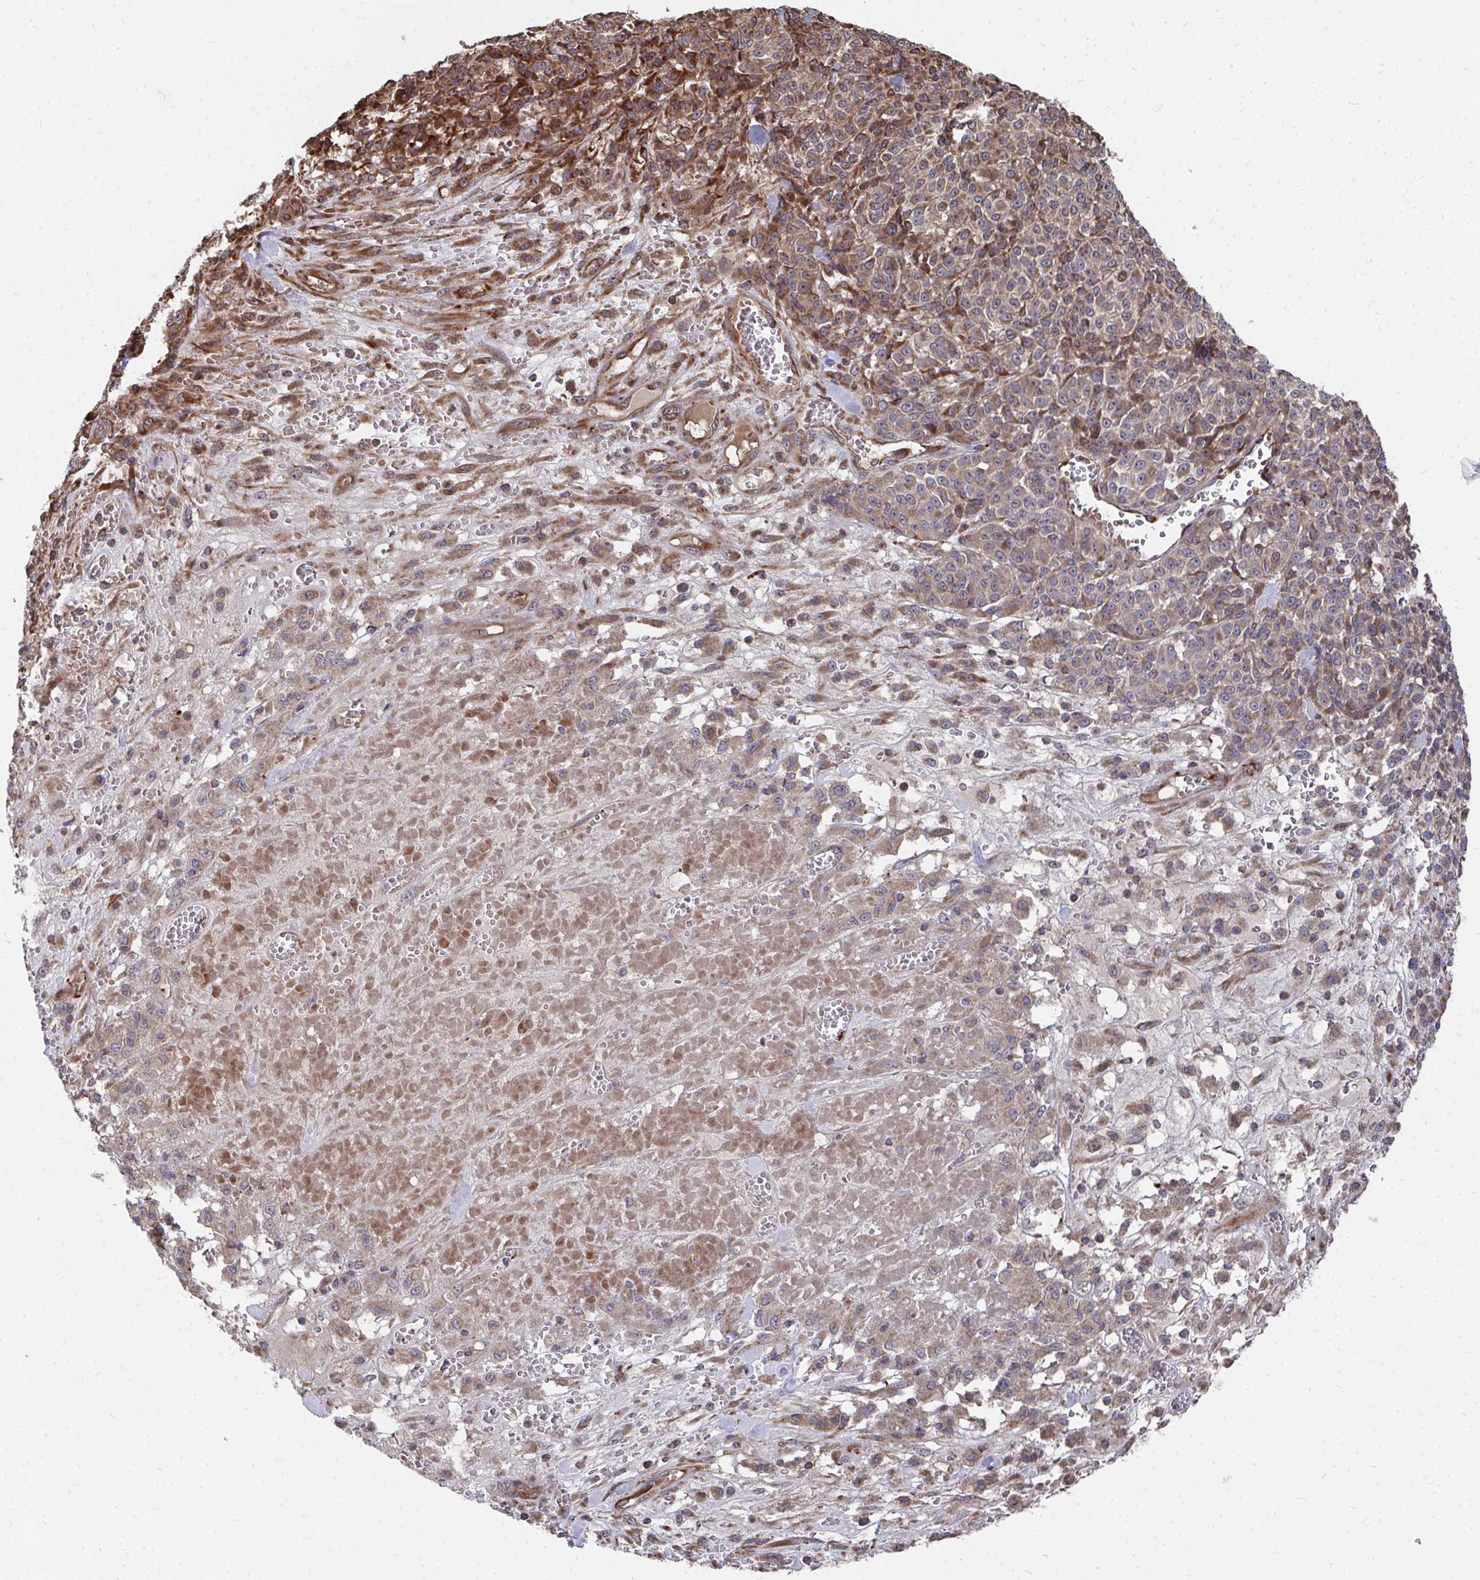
{"staining": {"intensity": "moderate", "quantity": "<25%", "location": "cytoplasmic/membranous"}, "tissue": "melanoma", "cell_type": "Tumor cells", "image_type": "cancer", "snomed": [{"axis": "morphology", "description": "Normal tissue, NOS"}, {"axis": "morphology", "description": "Malignant melanoma, NOS"}, {"axis": "topography", "description": "Skin"}], "caption": "Immunohistochemistry histopathology image of neoplastic tissue: malignant melanoma stained using immunohistochemistry (IHC) exhibits low levels of moderate protein expression localized specifically in the cytoplasmic/membranous of tumor cells, appearing as a cytoplasmic/membranous brown color.", "gene": "FAM89A", "patient": {"sex": "female", "age": 34}}